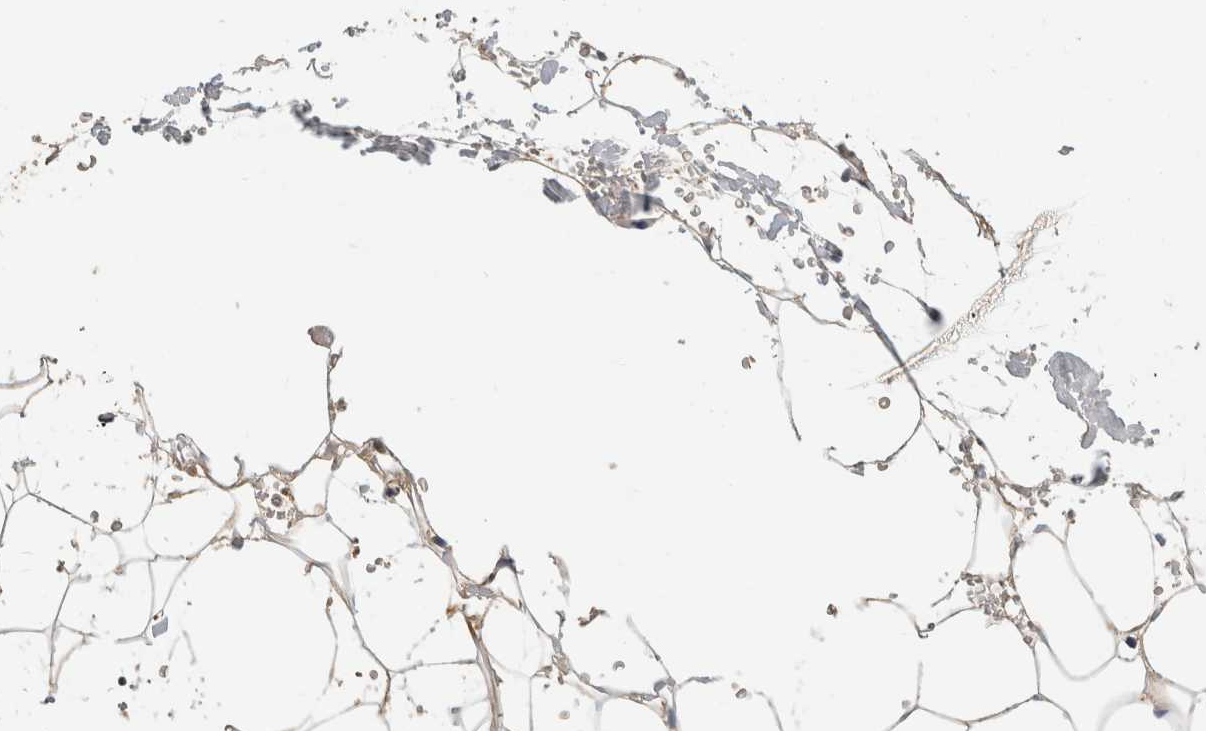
{"staining": {"intensity": "weak", "quantity": ">75%", "location": "cytoplasmic/membranous"}, "tissue": "adipose tissue", "cell_type": "Adipocytes", "image_type": "normal", "snomed": [{"axis": "morphology", "description": "Normal tissue, NOS"}, {"axis": "morphology", "description": "Fibrosis, NOS"}, {"axis": "topography", "description": "Breast"}, {"axis": "topography", "description": "Adipose tissue"}], "caption": "Adipocytes display low levels of weak cytoplasmic/membranous expression in about >75% of cells in normal human adipose tissue.", "gene": "APOL2", "patient": {"sex": "female", "age": 39}}